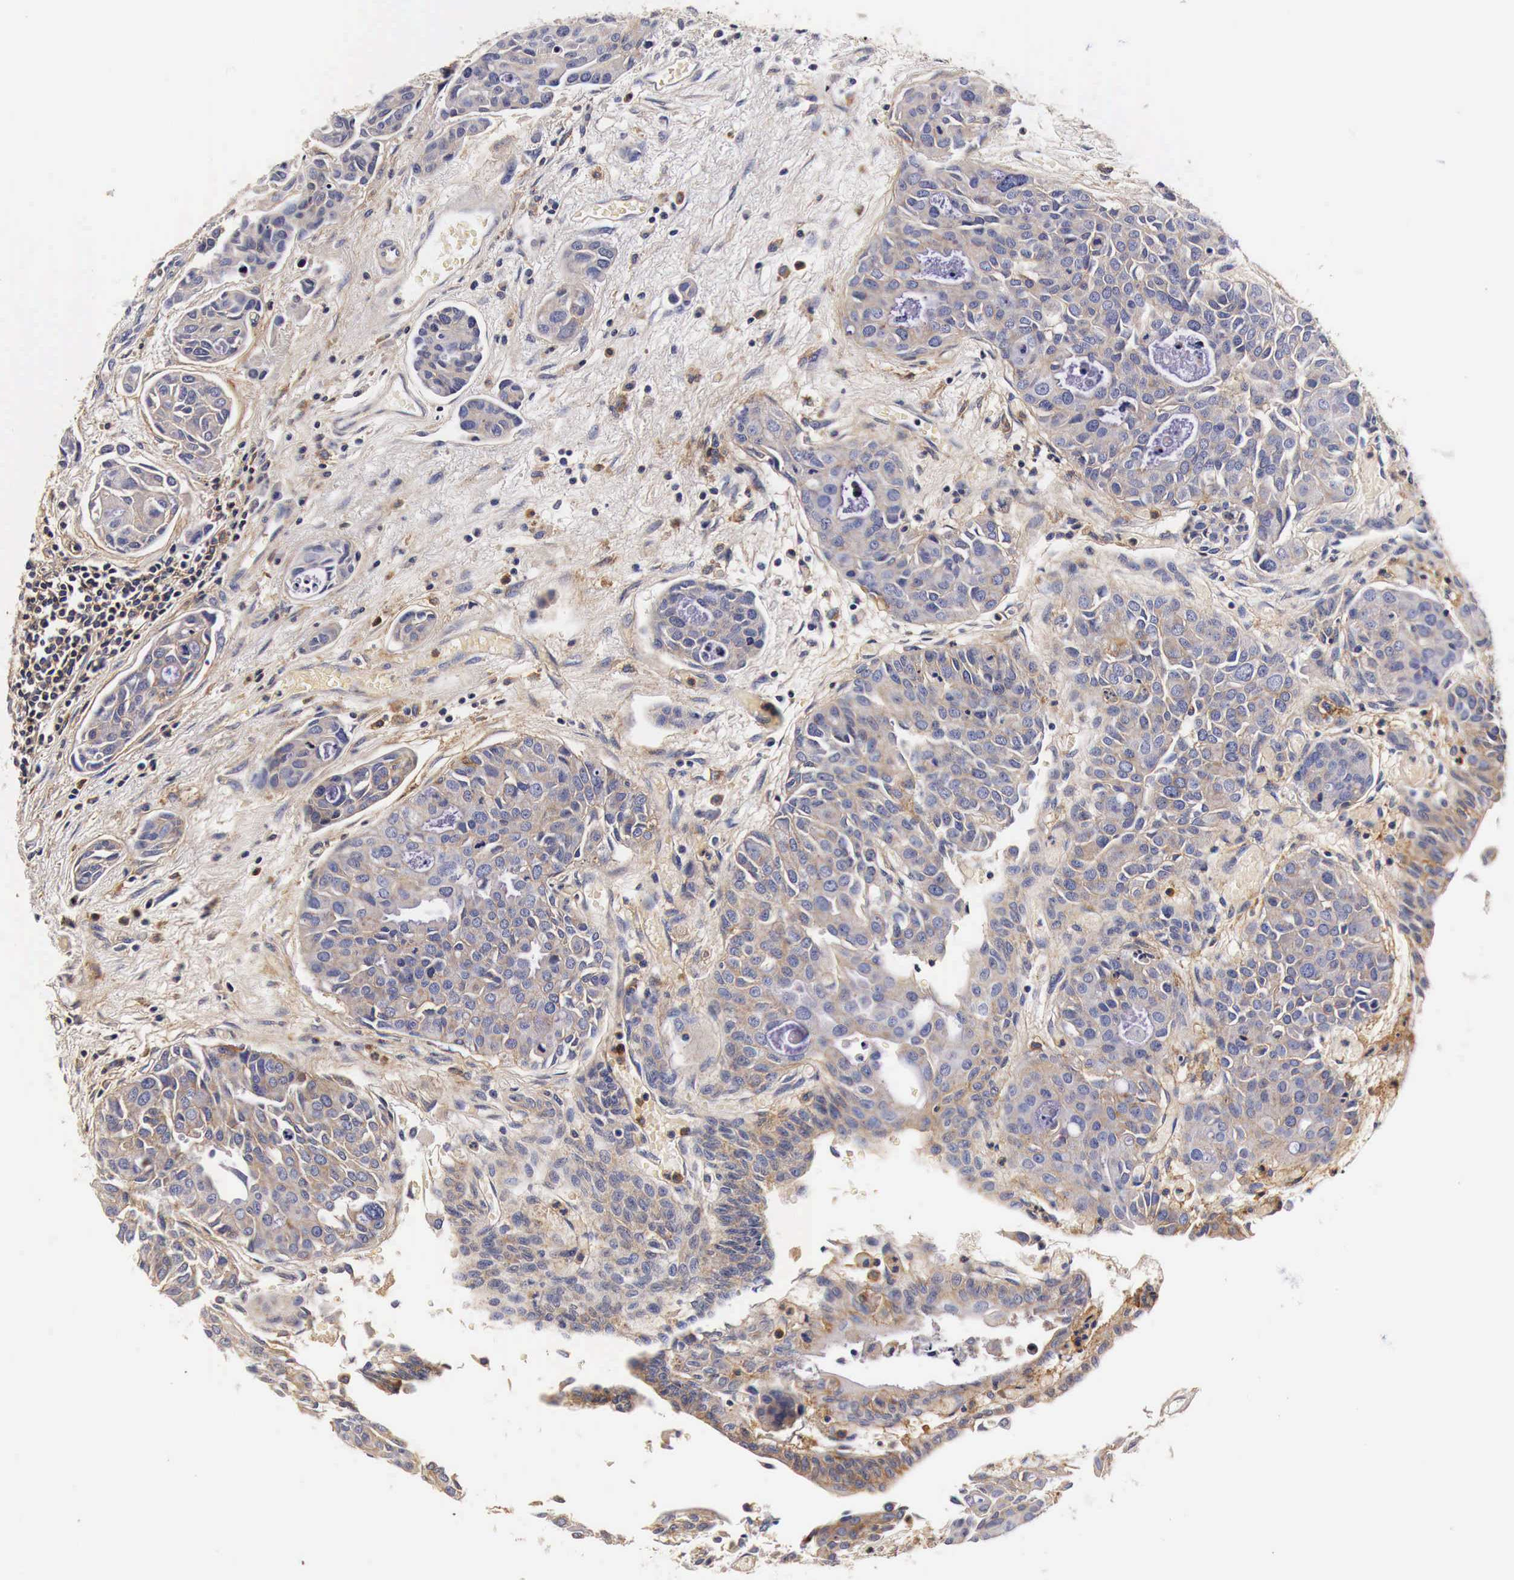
{"staining": {"intensity": "weak", "quantity": "25%-75%", "location": "cytoplasmic/membranous"}, "tissue": "urothelial cancer", "cell_type": "Tumor cells", "image_type": "cancer", "snomed": [{"axis": "morphology", "description": "Urothelial carcinoma, High grade"}, {"axis": "topography", "description": "Urinary bladder"}], "caption": "This is an image of immunohistochemistry (IHC) staining of urothelial cancer, which shows weak expression in the cytoplasmic/membranous of tumor cells.", "gene": "RP2", "patient": {"sex": "male", "age": 78}}